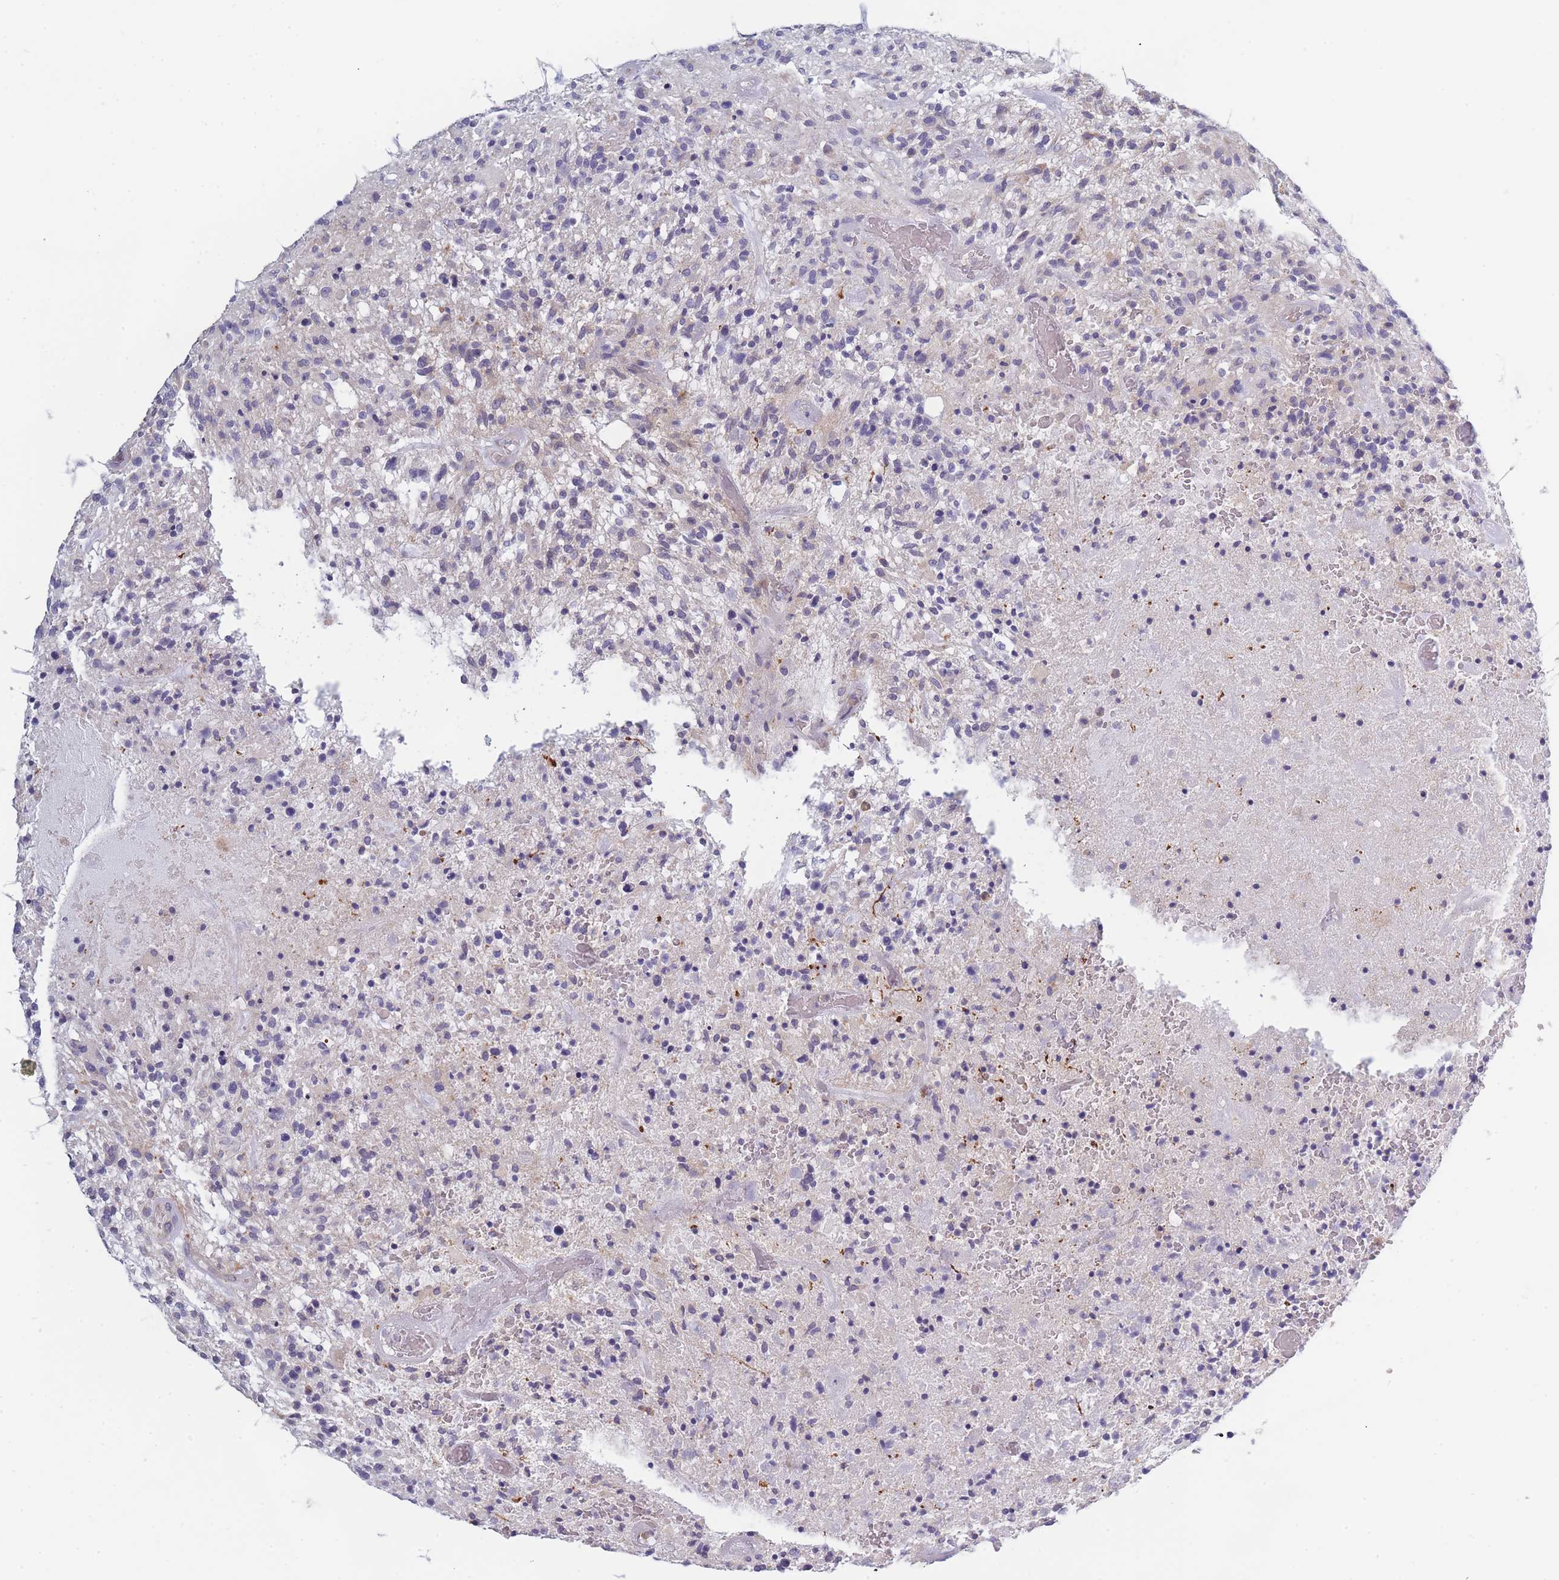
{"staining": {"intensity": "negative", "quantity": "none", "location": "none"}, "tissue": "glioma", "cell_type": "Tumor cells", "image_type": "cancer", "snomed": [{"axis": "morphology", "description": "Glioma, malignant, High grade"}, {"axis": "topography", "description": "Brain"}], "caption": "A high-resolution photomicrograph shows immunohistochemistry (IHC) staining of malignant glioma (high-grade), which exhibits no significant expression in tumor cells.", "gene": "NDUFAF6", "patient": {"sex": "male", "age": 47}}